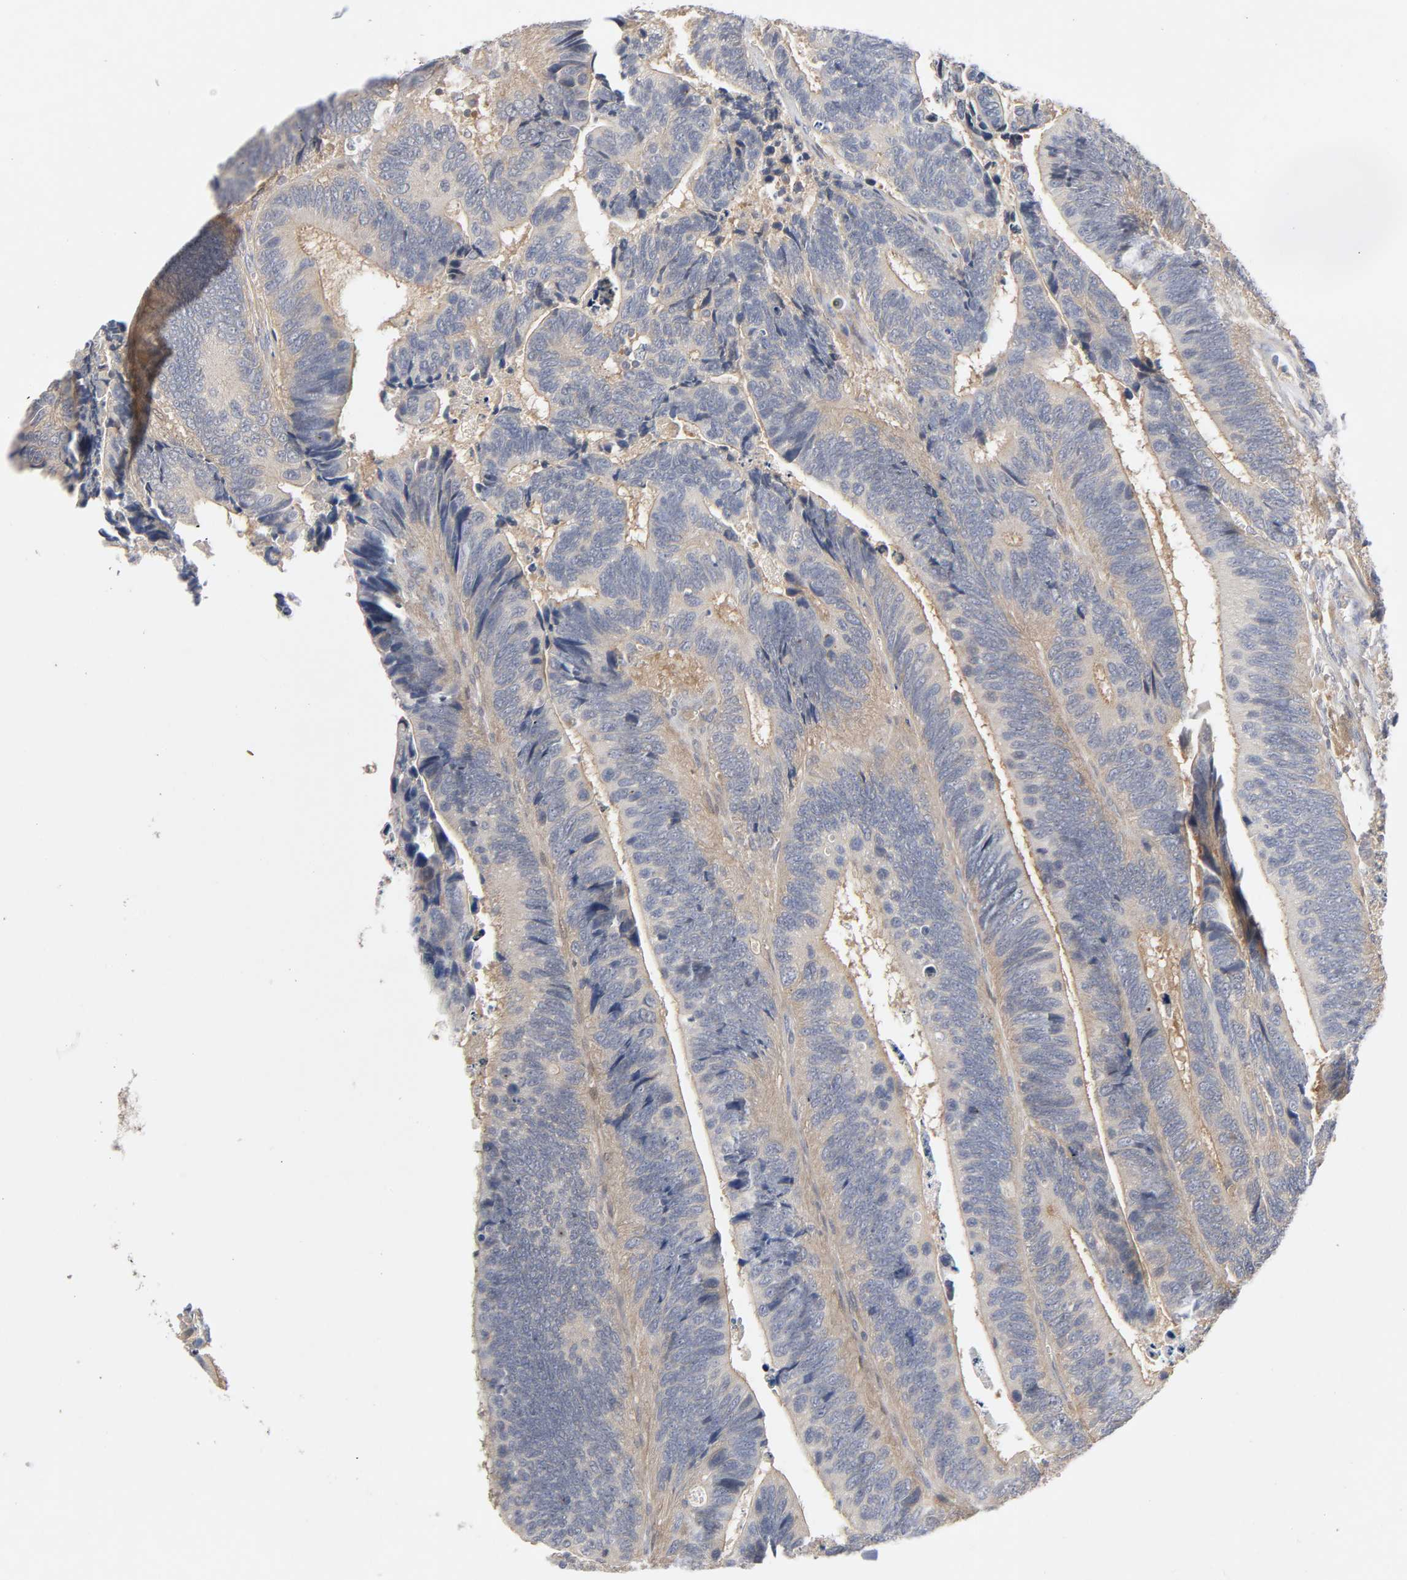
{"staining": {"intensity": "moderate", "quantity": ">75%", "location": "cytoplasmic/membranous"}, "tissue": "colorectal cancer", "cell_type": "Tumor cells", "image_type": "cancer", "snomed": [{"axis": "morphology", "description": "Adenocarcinoma, NOS"}, {"axis": "topography", "description": "Colon"}], "caption": "Approximately >75% of tumor cells in human colorectal cancer demonstrate moderate cytoplasmic/membranous protein expression as visualized by brown immunohistochemical staining.", "gene": "CPB2", "patient": {"sex": "male", "age": 72}}